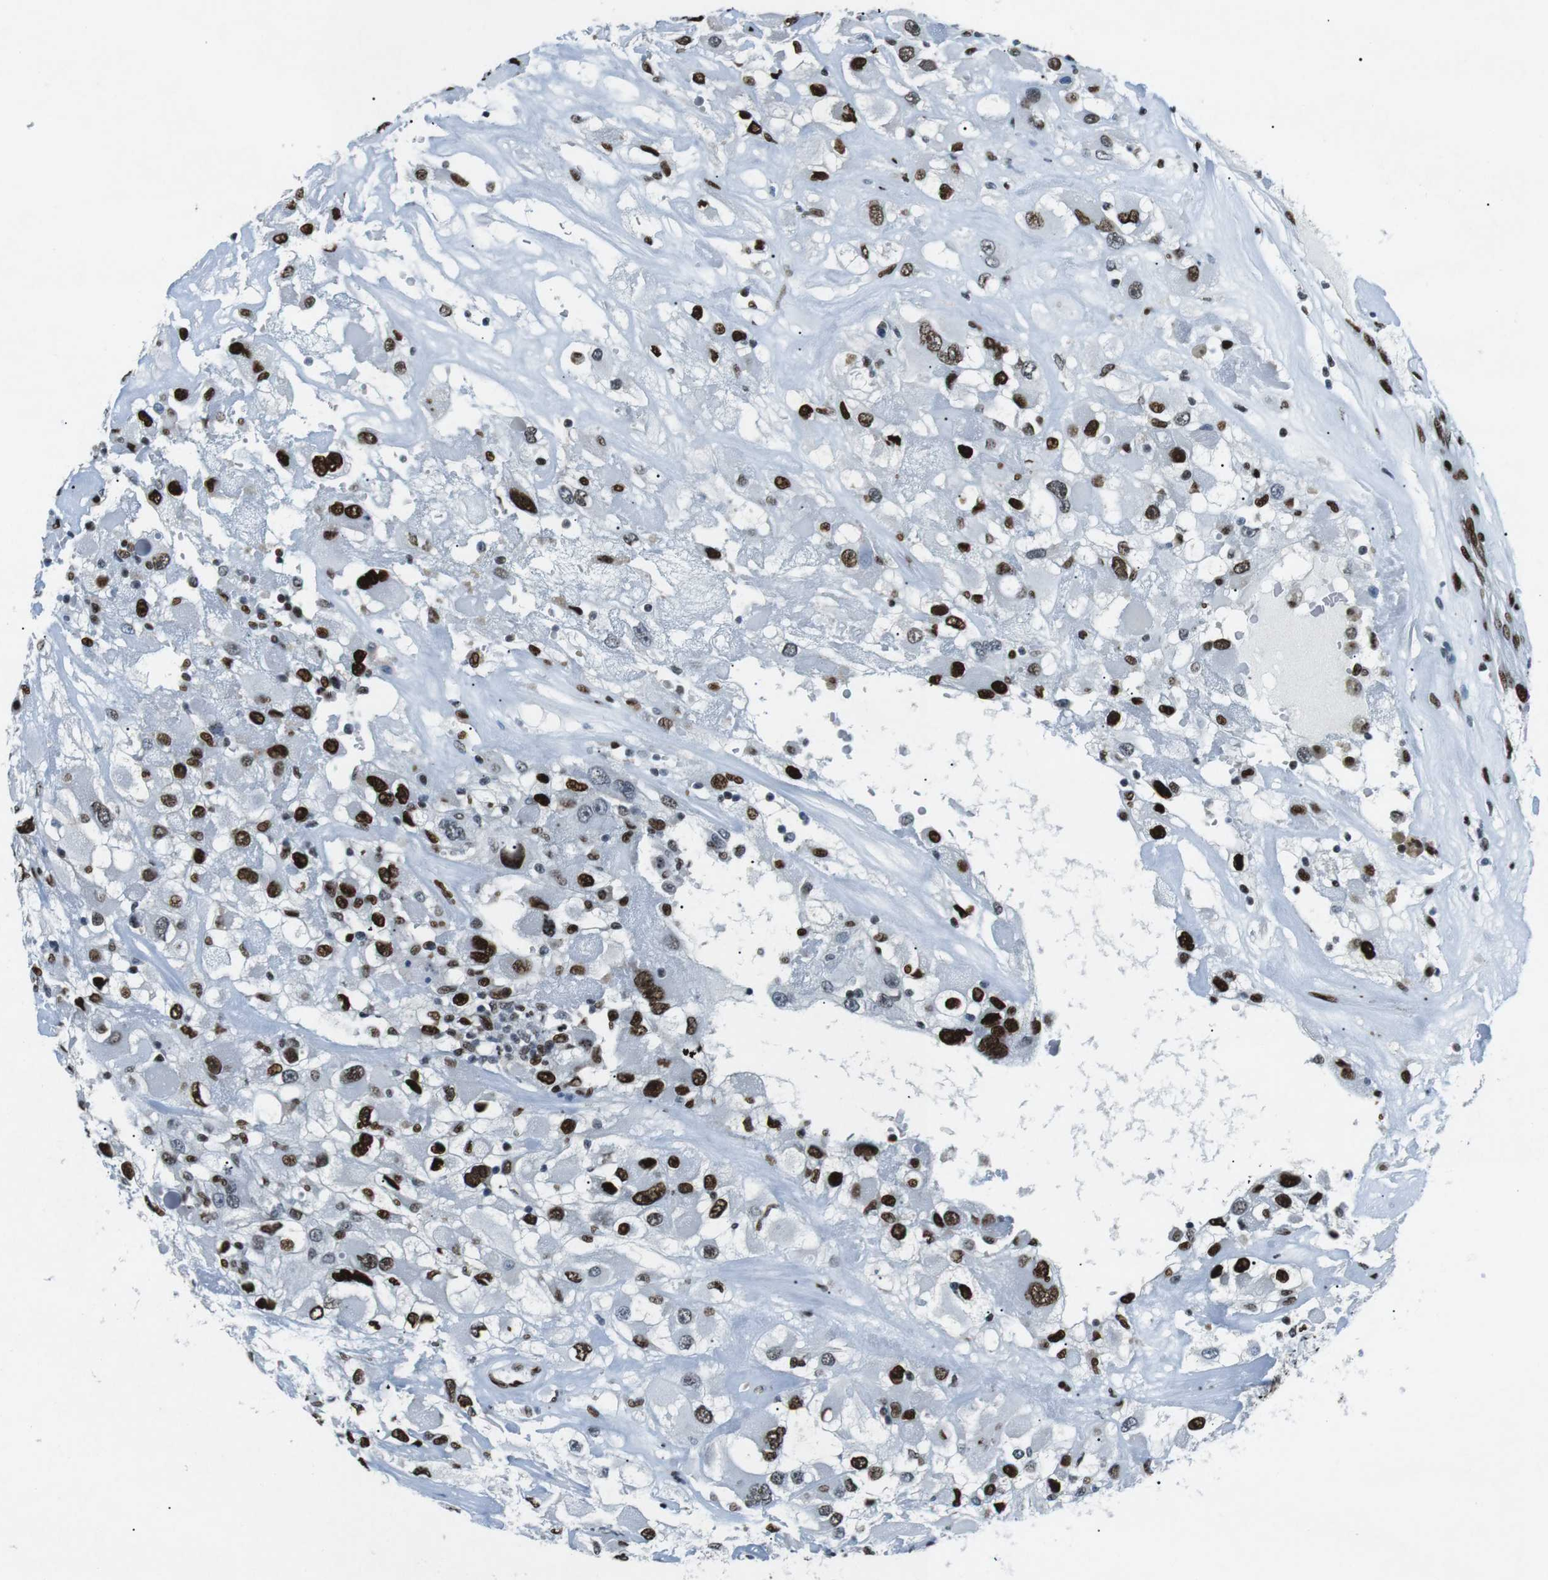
{"staining": {"intensity": "strong", "quantity": ">75%", "location": "nuclear"}, "tissue": "renal cancer", "cell_type": "Tumor cells", "image_type": "cancer", "snomed": [{"axis": "morphology", "description": "Adenocarcinoma, NOS"}, {"axis": "topography", "description": "Kidney"}], "caption": "Brown immunohistochemical staining in renal cancer (adenocarcinoma) displays strong nuclear expression in about >75% of tumor cells.", "gene": "PML", "patient": {"sex": "female", "age": 52}}